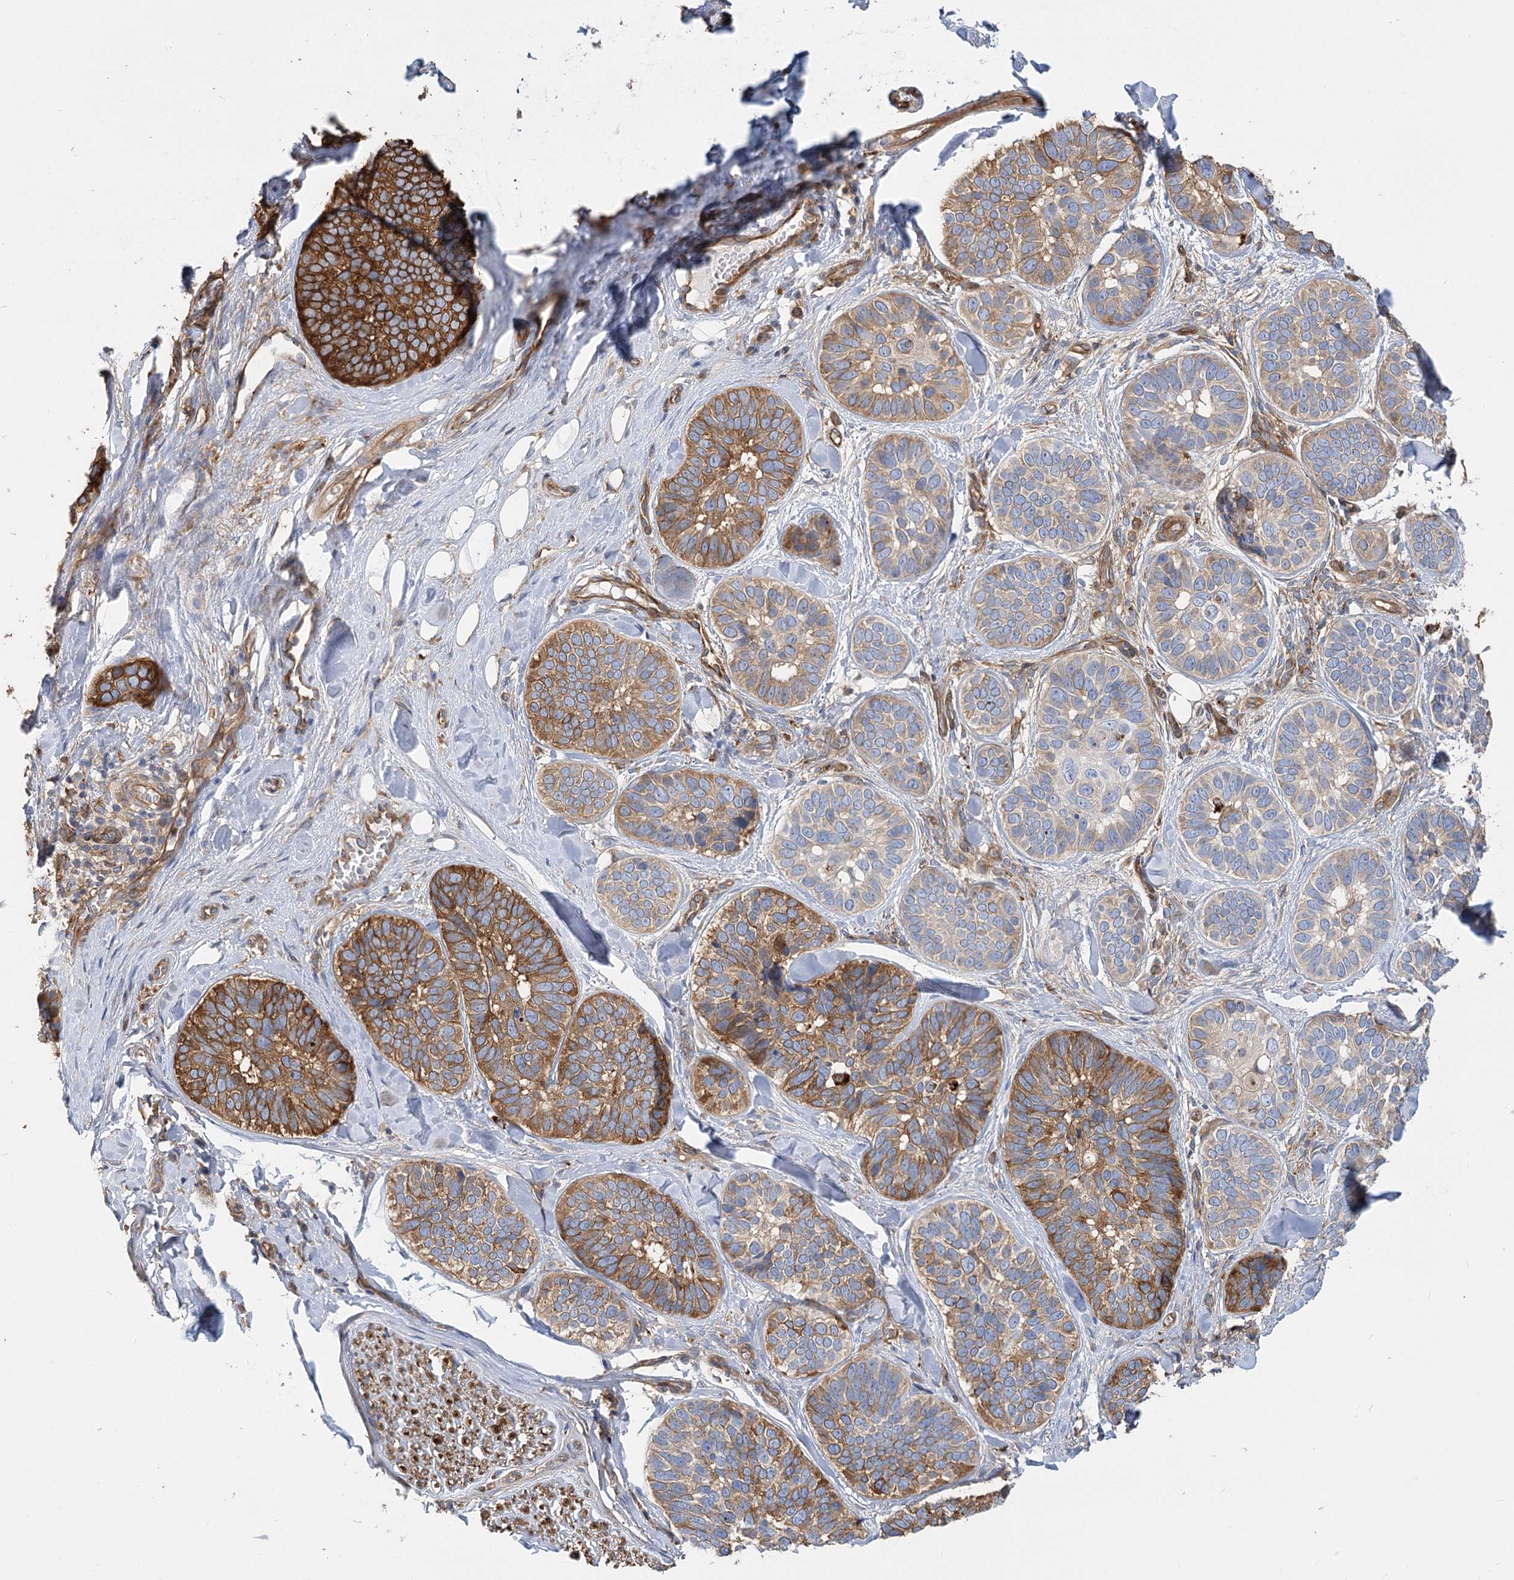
{"staining": {"intensity": "strong", "quantity": "25%-75%", "location": "cytoplasmic/membranous"}, "tissue": "skin cancer", "cell_type": "Tumor cells", "image_type": "cancer", "snomed": [{"axis": "morphology", "description": "Basal cell carcinoma"}, {"axis": "topography", "description": "Skin"}], "caption": "This is an image of IHC staining of skin cancer, which shows strong staining in the cytoplasmic/membranous of tumor cells.", "gene": "GUSB", "patient": {"sex": "male", "age": 62}}